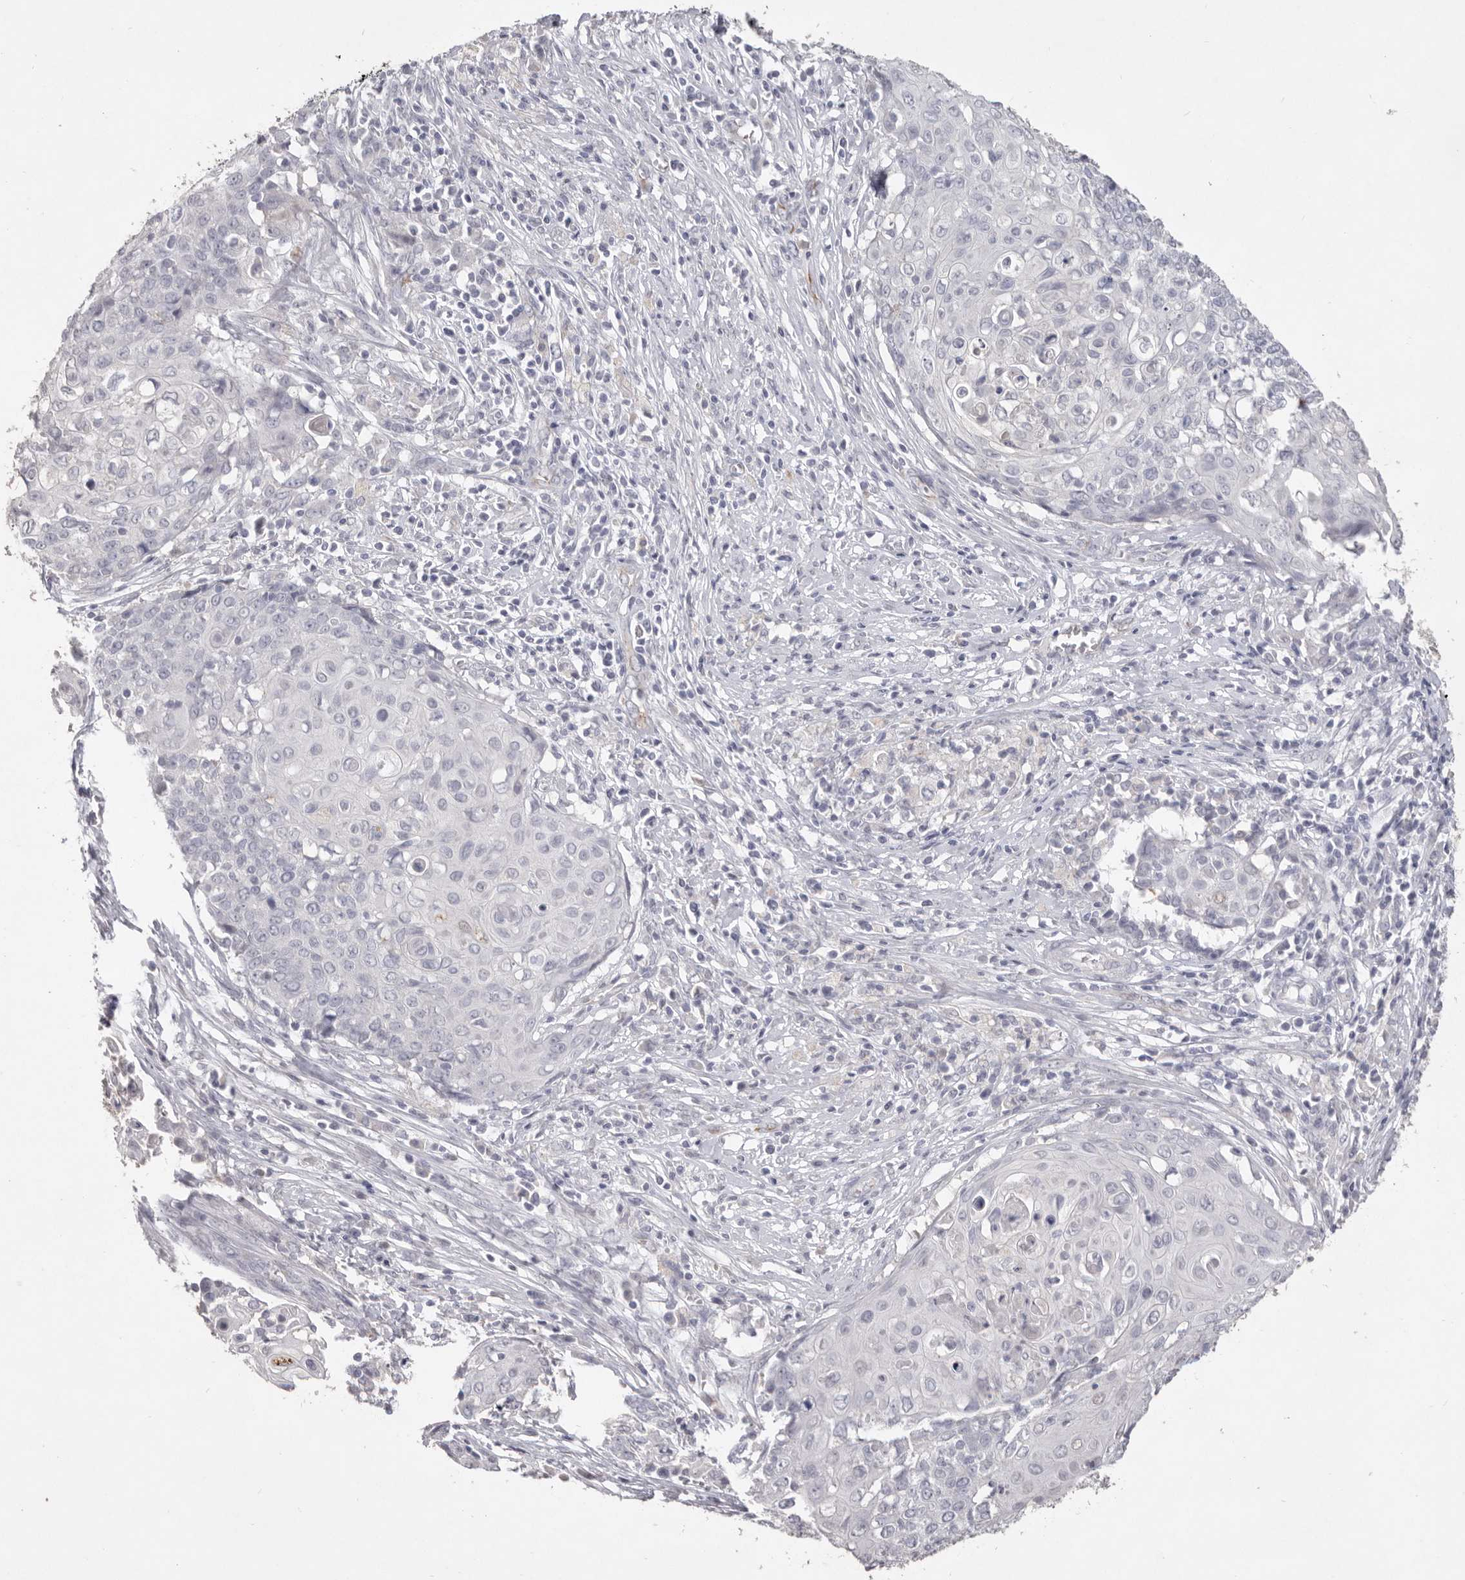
{"staining": {"intensity": "negative", "quantity": "none", "location": "none"}, "tissue": "cervical cancer", "cell_type": "Tumor cells", "image_type": "cancer", "snomed": [{"axis": "morphology", "description": "Squamous cell carcinoma, NOS"}, {"axis": "topography", "description": "Cervix"}], "caption": "This is an IHC histopathology image of cervical cancer. There is no expression in tumor cells.", "gene": "ZYG11B", "patient": {"sex": "female", "age": 39}}